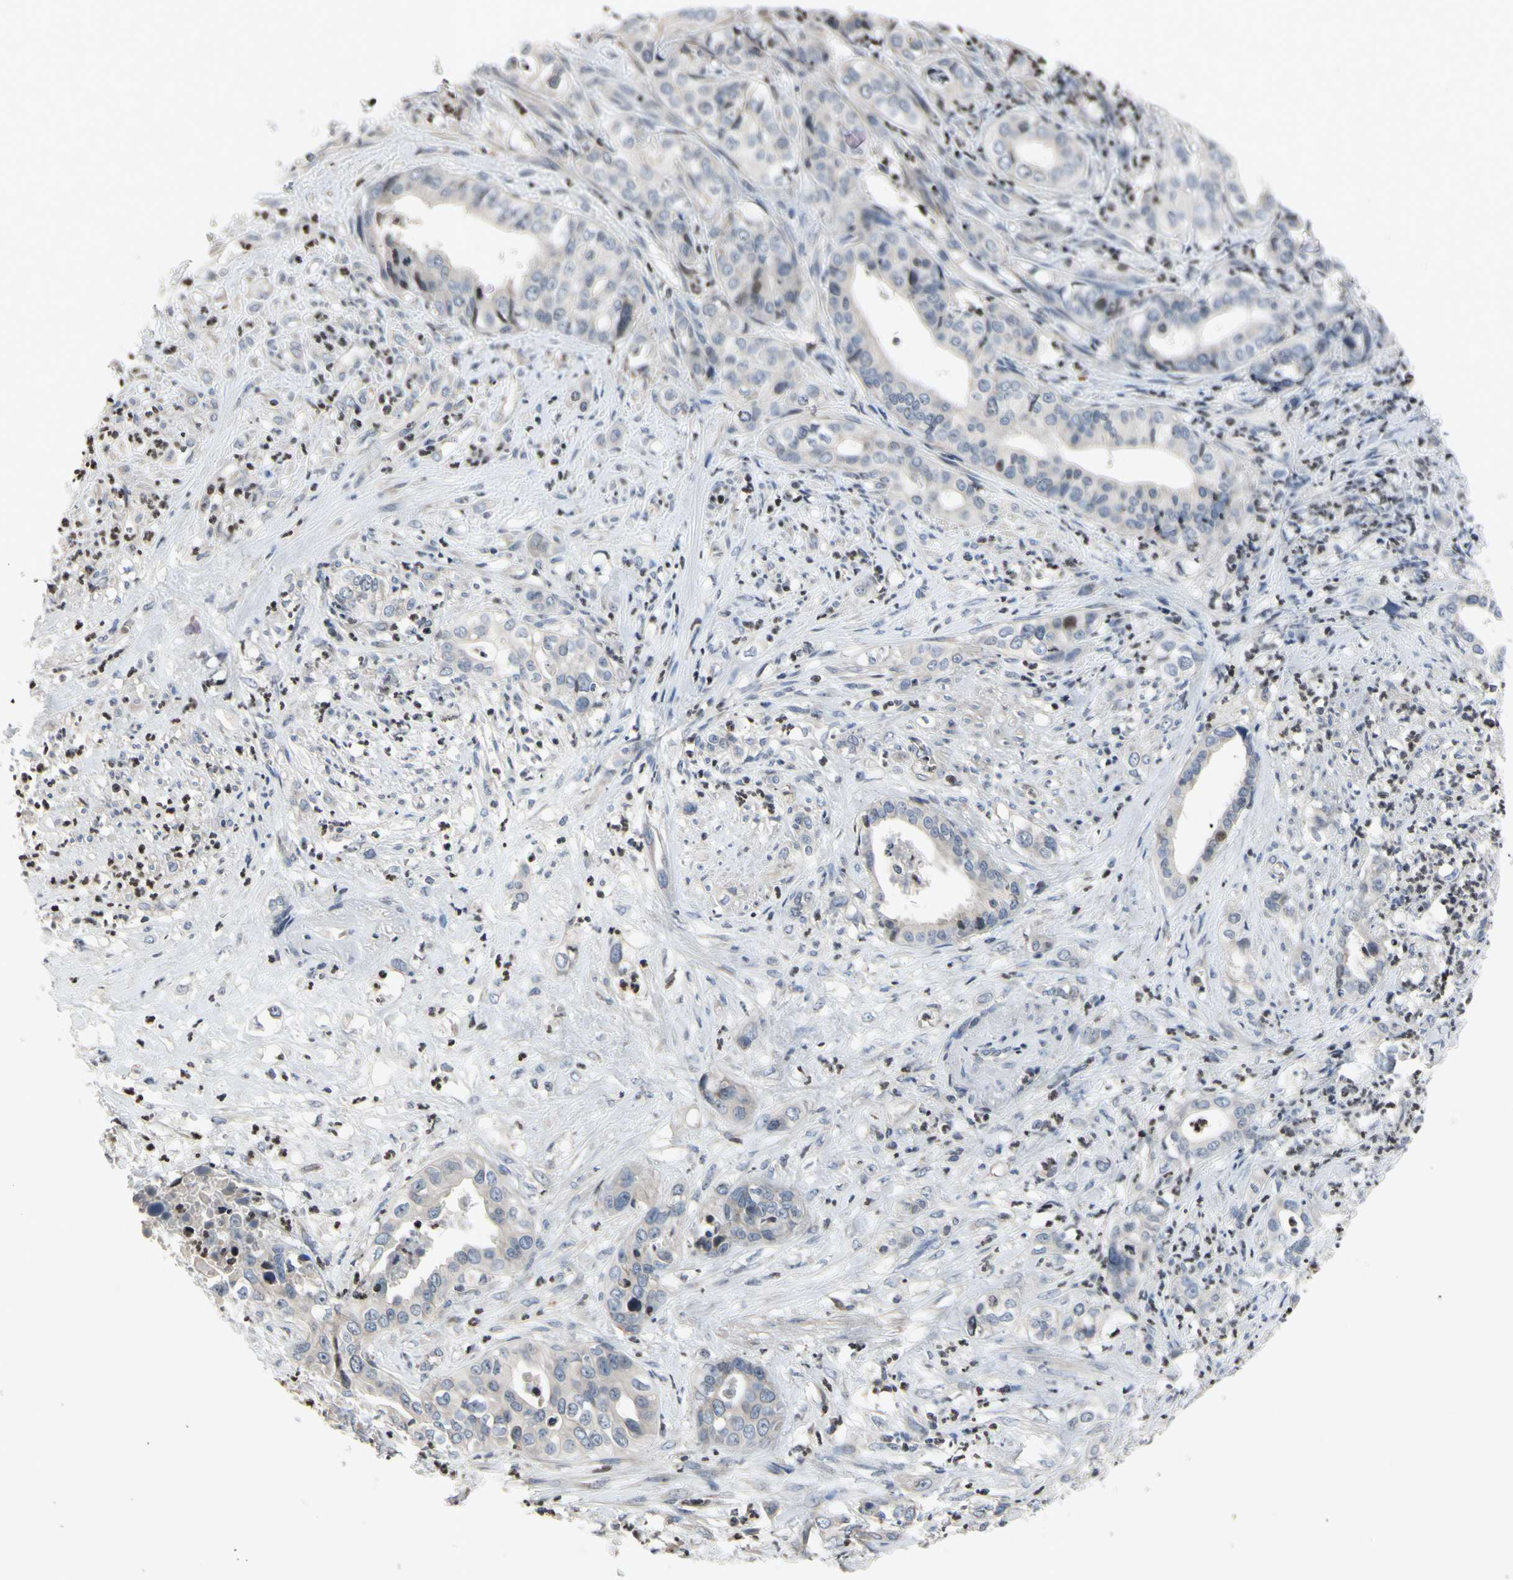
{"staining": {"intensity": "negative", "quantity": "none", "location": "none"}, "tissue": "liver cancer", "cell_type": "Tumor cells", "image_type": "cancer", "snomed": [{"axis": "morphology", "description": "Cholangiocarcinoma"}, {"axis": "topography", "description": "Liver"}], "caption": "Human liver cancer (cholangiocarcinoma) stained for a protein using IHC shows no staining in tumor cells.", "gene": "ARG1", "patient": {"sex": "female", "age": 61}}